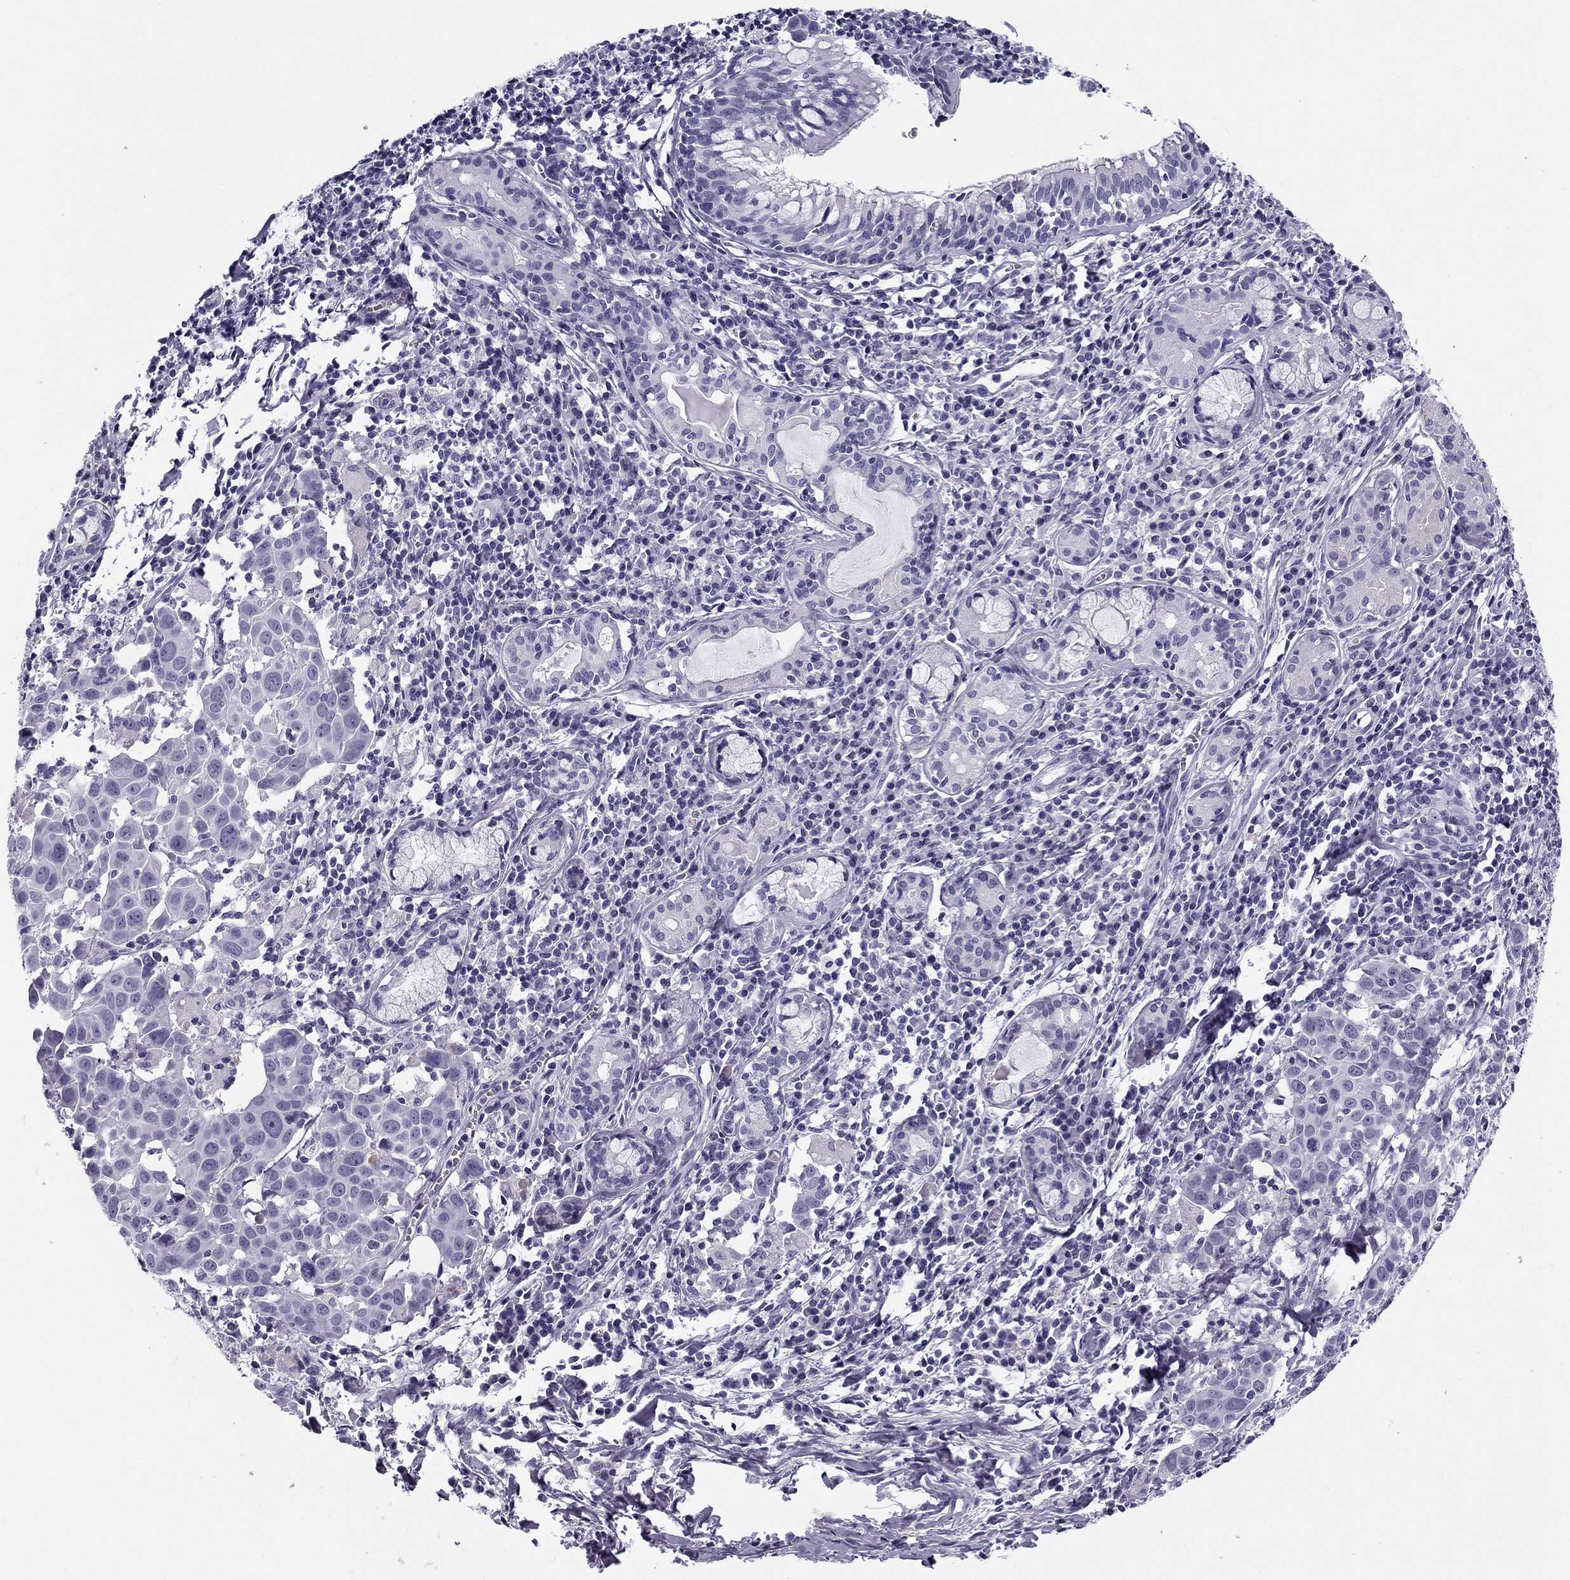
{"staining": {"intensity": "negative", "quantity": "none", "location": "none"}, "tissue": "lung cancer", "cell_type": "Tumor cells", "image_type": "cancer", "snomed": [{"axis": "morphology", "description": "Squamous cell carcinoma, NOS"}, {"axis": "topography", "description": "Lung"}], "caption": "IHC histopathology image of neoplastic tissue: human squamous cell carcinoma (lung) stained with DAB (3,3'-diaminobenzidine) reveals no significant protein expression in tumor cells.", "gene": "MC5R", "patient": {"sex": "male", "age": 57}}